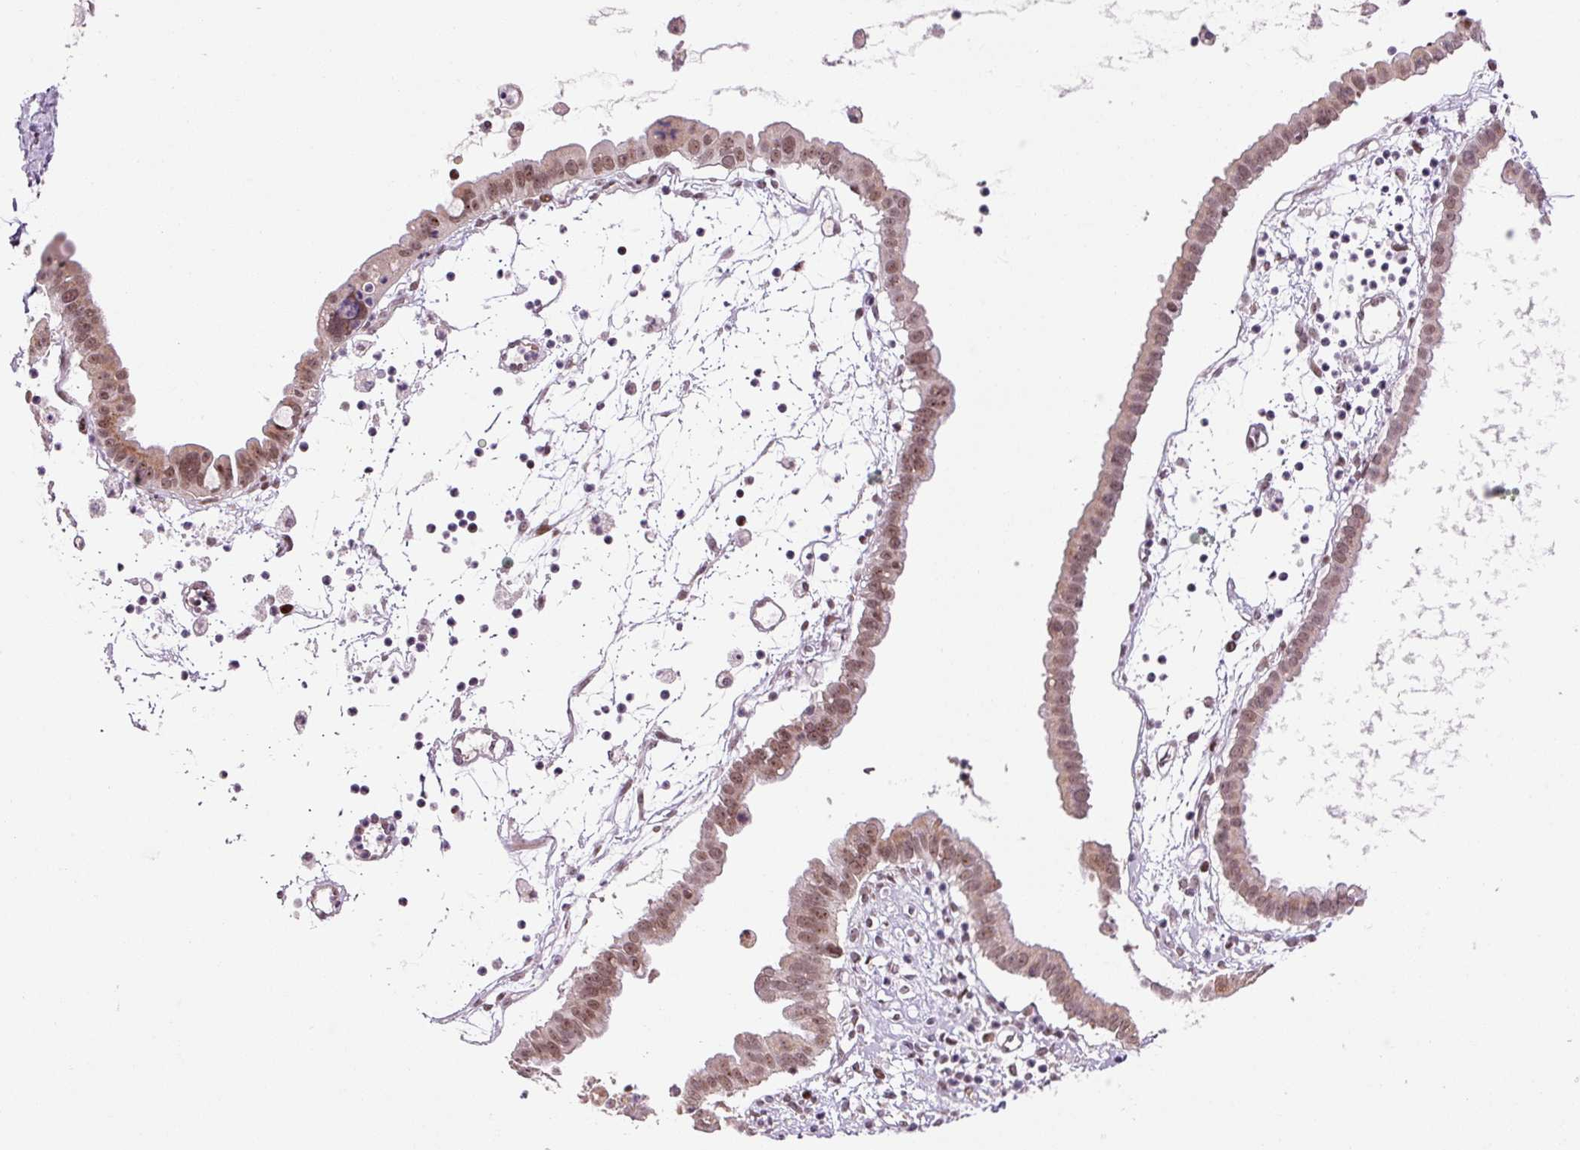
{"staining": {"intensity": "moderate", "quantity": ">75%", "location": "nuclear"}, "tissue": "ovarian cancer", "cell_type": "Tumor cells", "image_type": "cancer", "snomed": [{"axis": "morphology", "description": "Cystadenocarcinoma, mucinous, NOS"}, {"axis": "topography", "description": "Ovary"}], "caption": "An IHC micrograph of tumor tissue is shown. Protein staining in brown shows moderate nuclear positivity in mucinous cystadenocarcinoma (ovarian) within tumor cells.", "gene": "ANKRD20A1", "patient": {"sex": "female", "age": 61}}